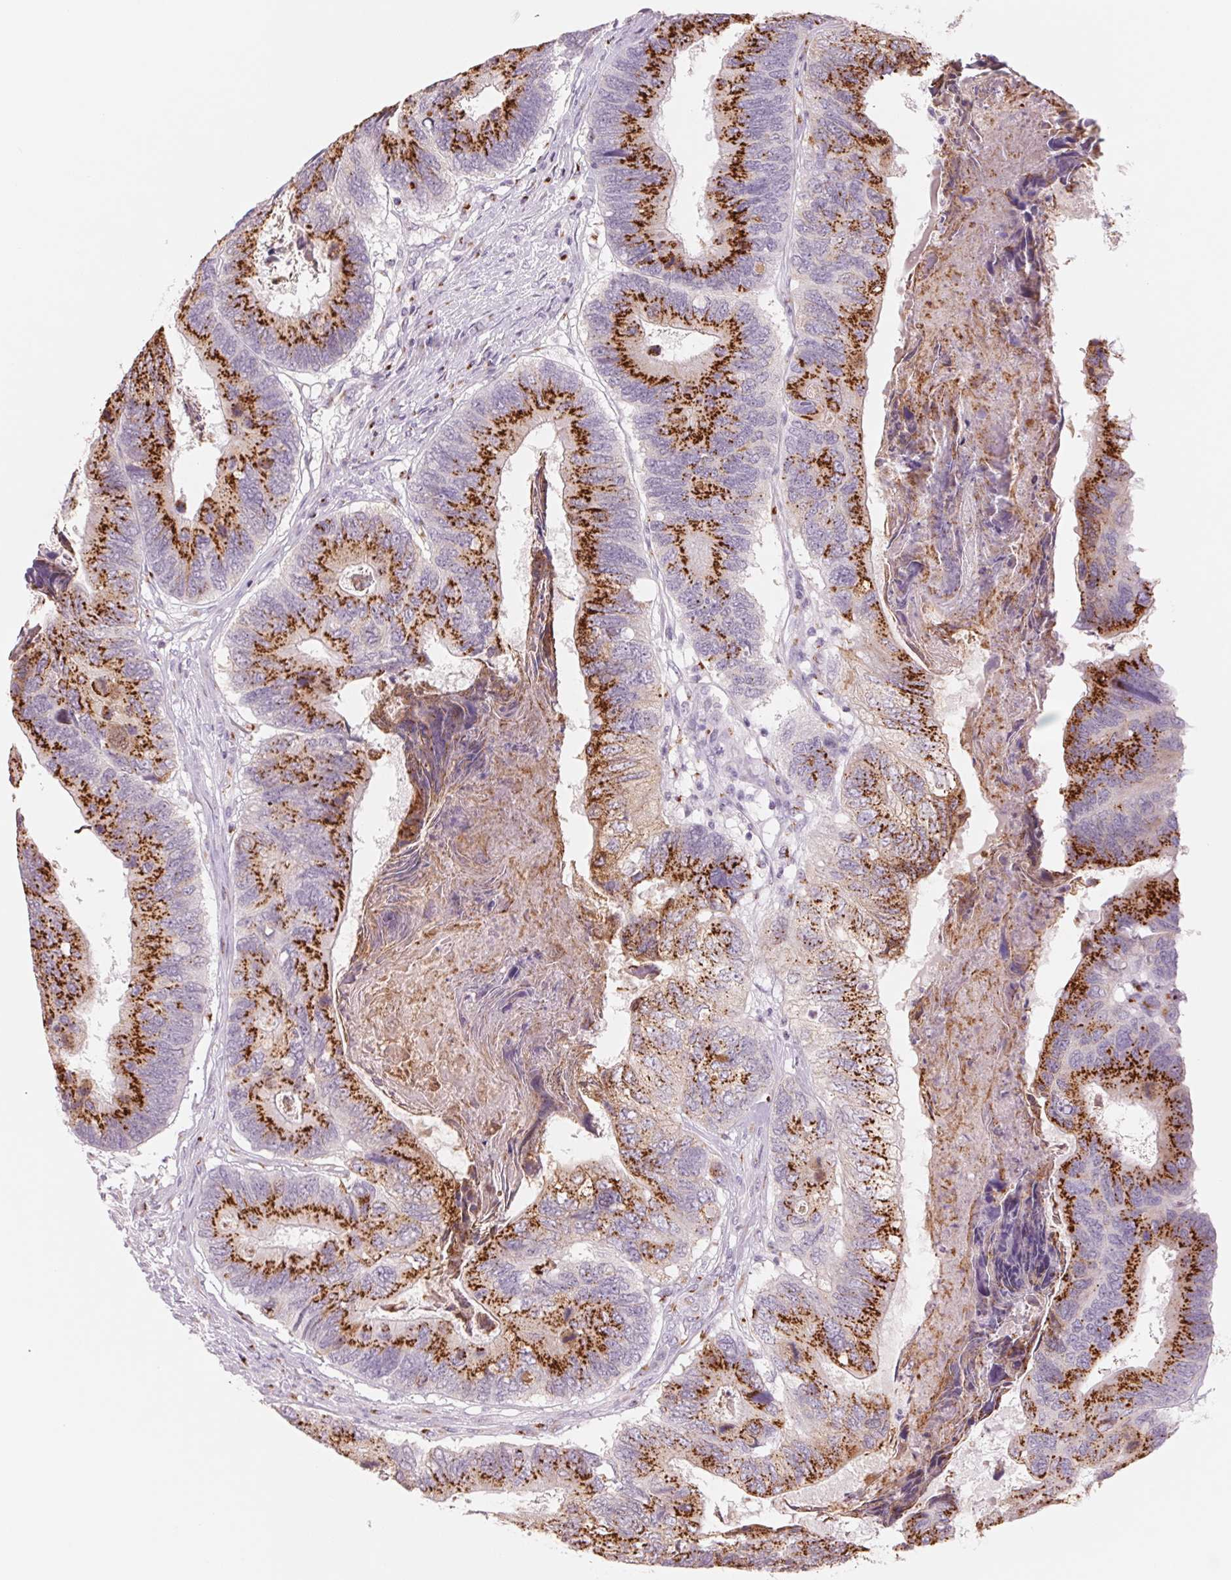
{"staining": {"intensity": "strong", "quantity": ">75%", "location": "cytoplasmic/membranous"}, "tissue": "colorectal cancer", "cell_type": "Tumor cells", "image_type": "cancer", "snomed": [{"axis": "morphology", "description": "Adenocarcinoma, NOS"}, {"axis": "topography", "description": "Colon"}], "caption": "An immunohistochemistry (IHC) histopathology image of neoplastic tissue is shown. Protein staining in brown labels strong cytoplasmic/membranous positivity in colorectal adenocarcinoma within tumor cells.", "gene": "GALNT7", "patient": {"sex": "female", "age": 67}}